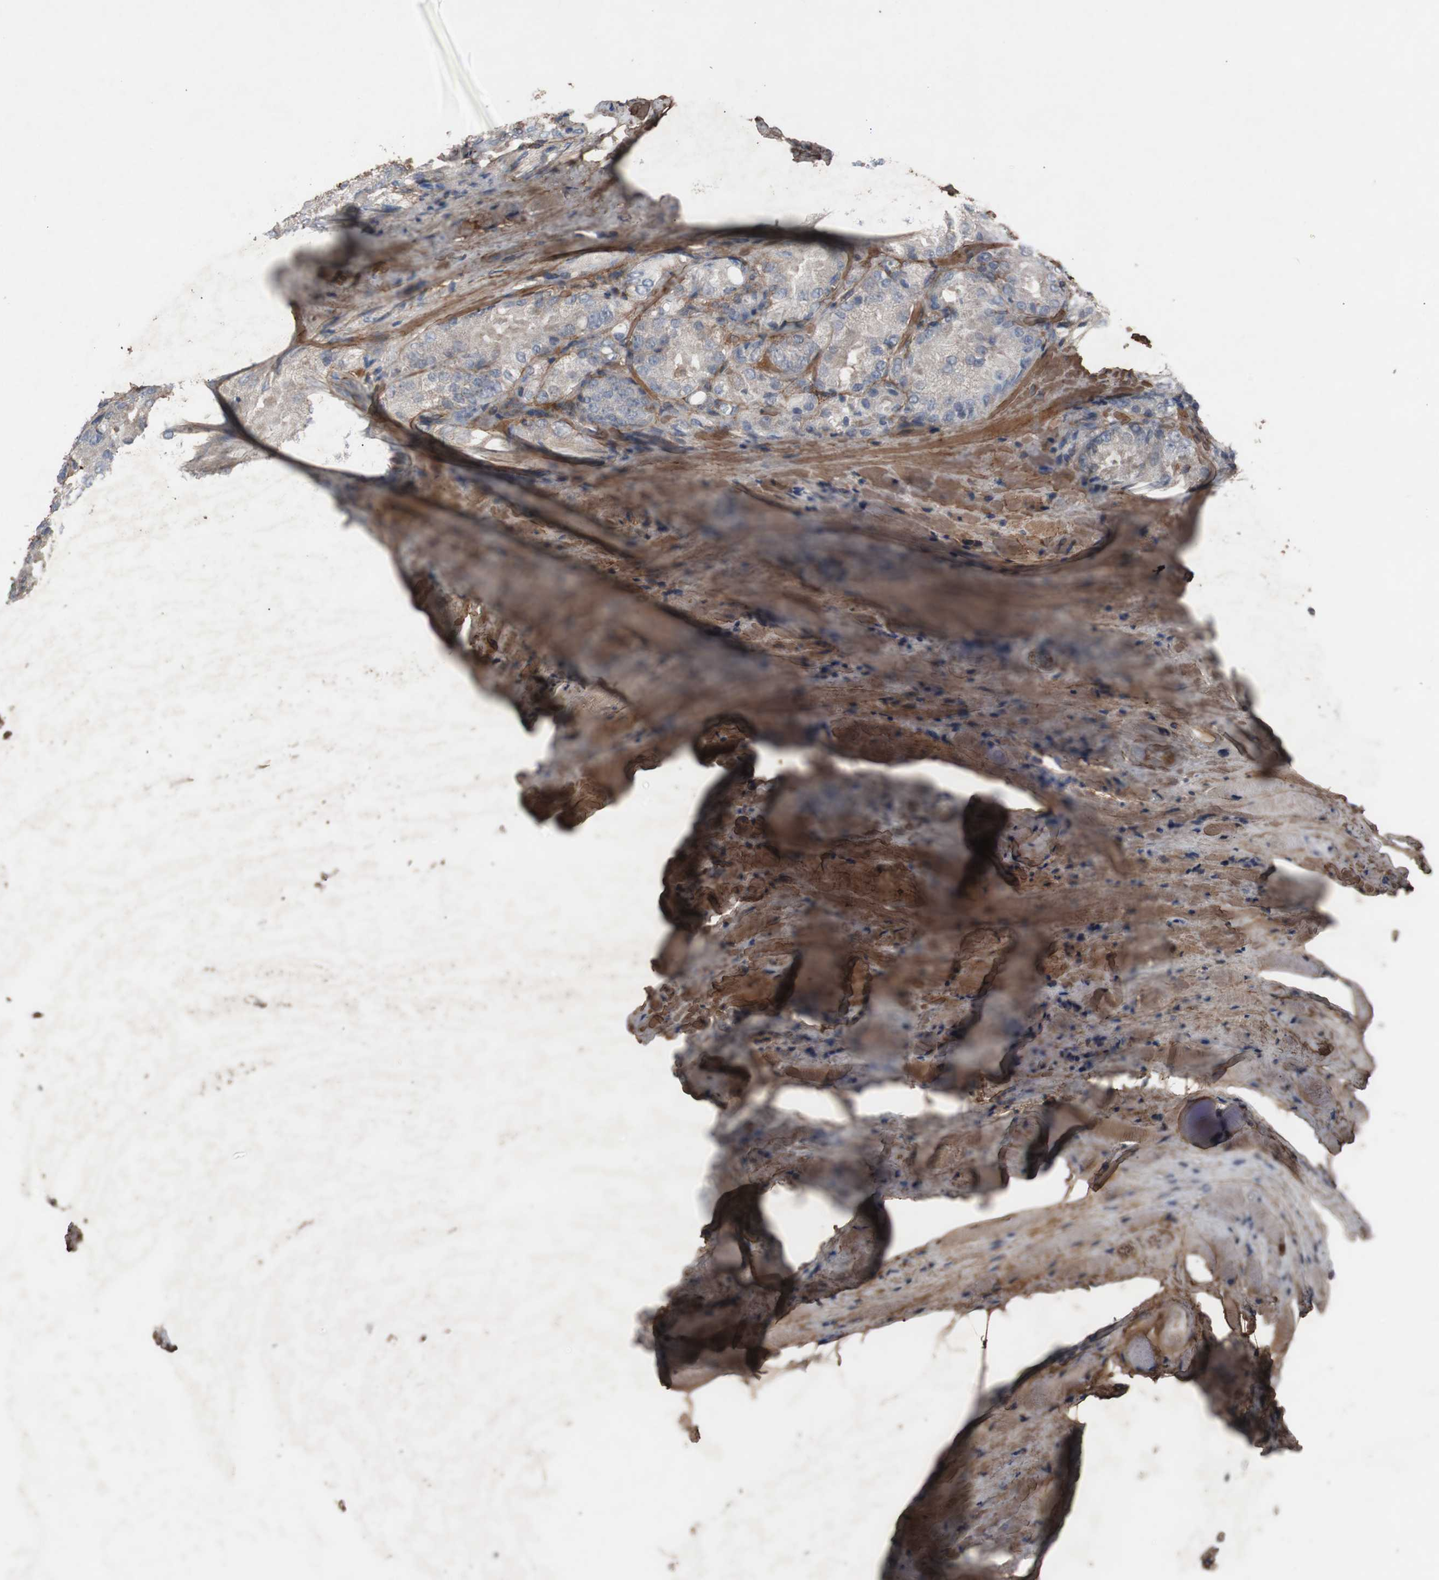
{"staining": {"intensity": "negative", "quantity": "none", "location": "none"}, "tissue": "prostate cancer", "cell_type": "Tumor cells", "image_type": "cancer", "snomed": [{"axis": "morphology", "description": "Adenocarcinoma, Low grade"}, {"axis": "topography", "description": "Prostate"}], "caption": "High magnification brightfield microscopy of prostate cancer (low-grade adenocarcinoma) stained with DAB (3,3'-diaminobenzidine) (brown) and counterstained with hematoxylin (blue): tumor cells show no significant staining.", "gene": "COL6A2", "patient": {"sex": "male", "age": 64}}